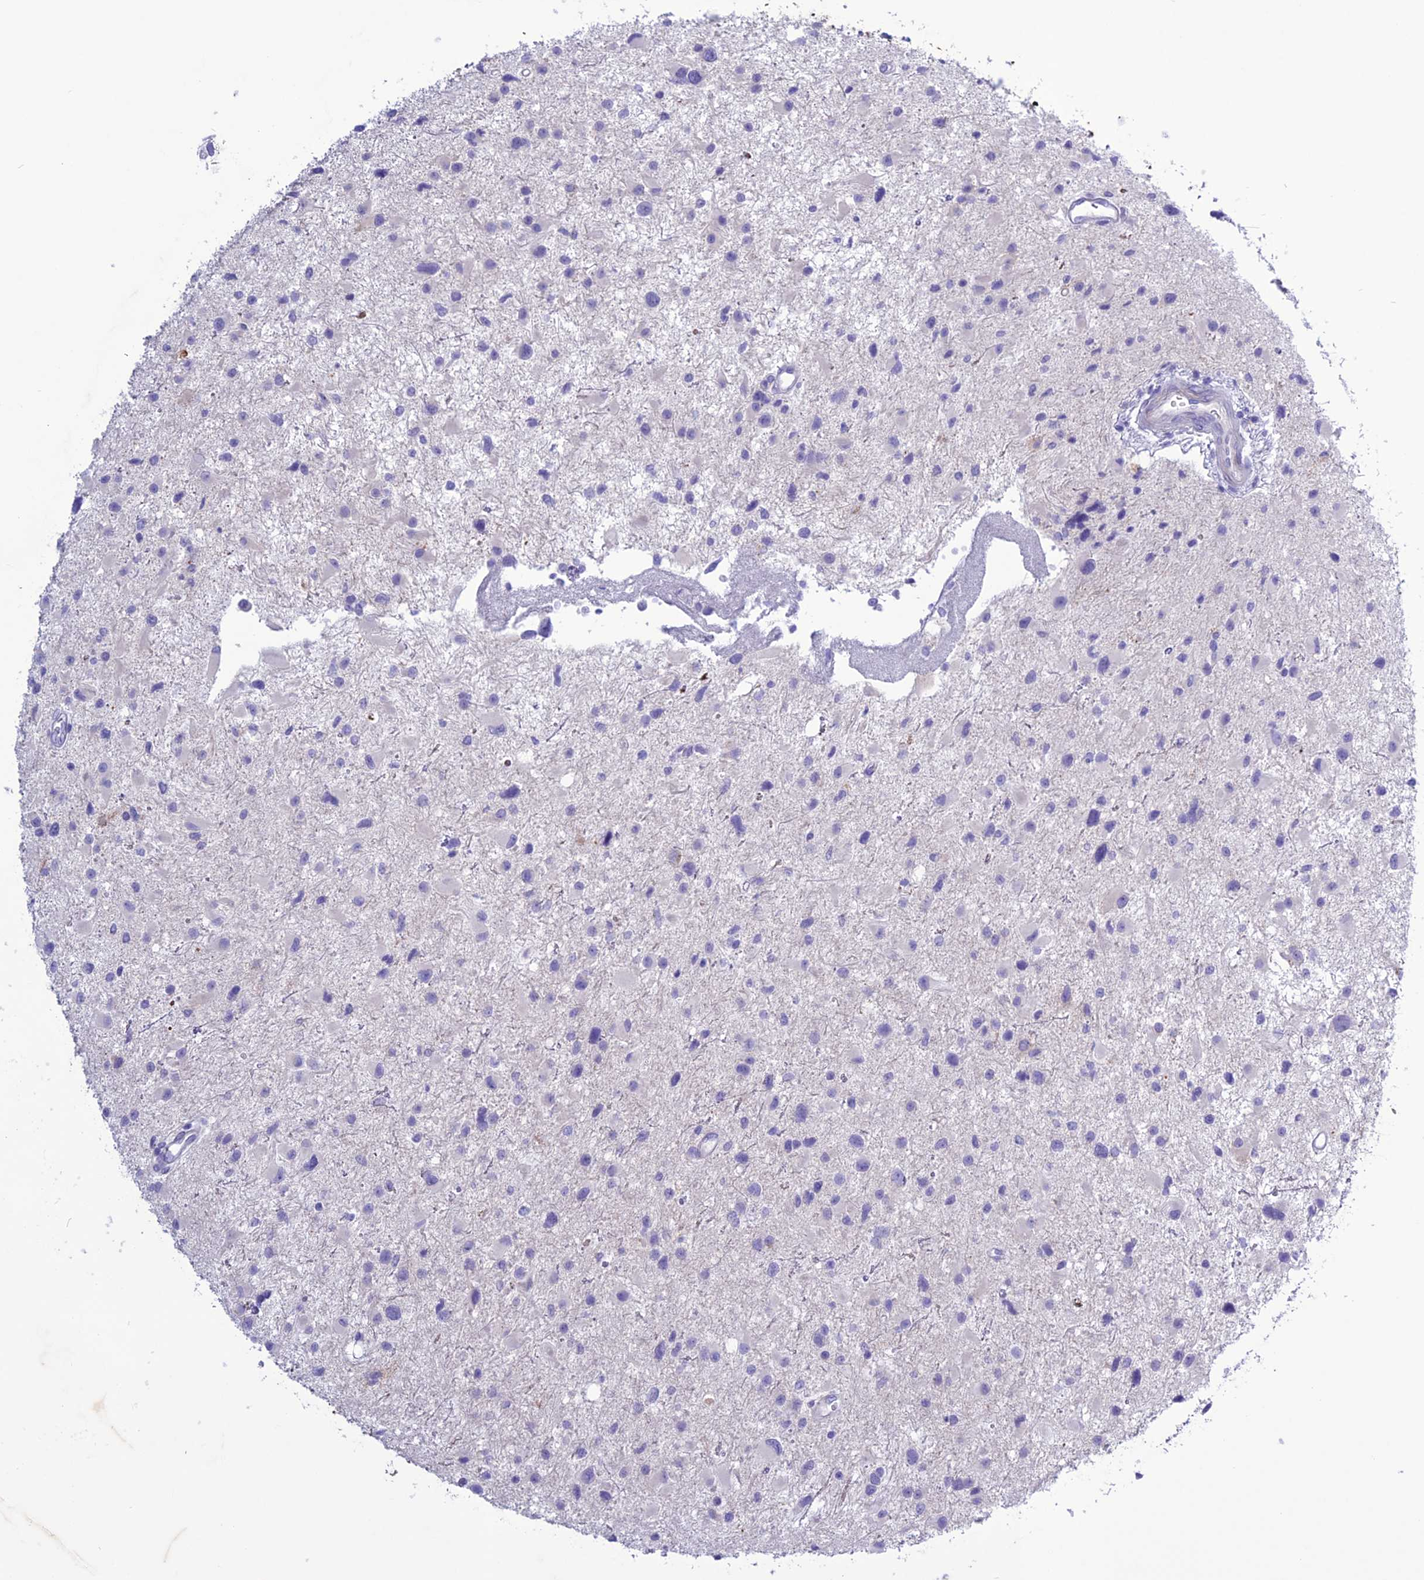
{"staining": {"intensity": "negative", "quantity": "none", "location": "none"}, "tissue": "glioma", "cell_type": "Tumor cells", "image_type": "cancer", "snomed": [{"axis": "morphology", "description": "Glioma, malignant, Low grade"}, {"axis": "topography", "description": "Brain"}], "caption": "A high-resolution photomicrograph shows immunohistochemistry staining of glioma, which shows no significant expression in tumor cells.", "gene": "CLEC2L", "patient": {"sex": "female", "age": 32}}